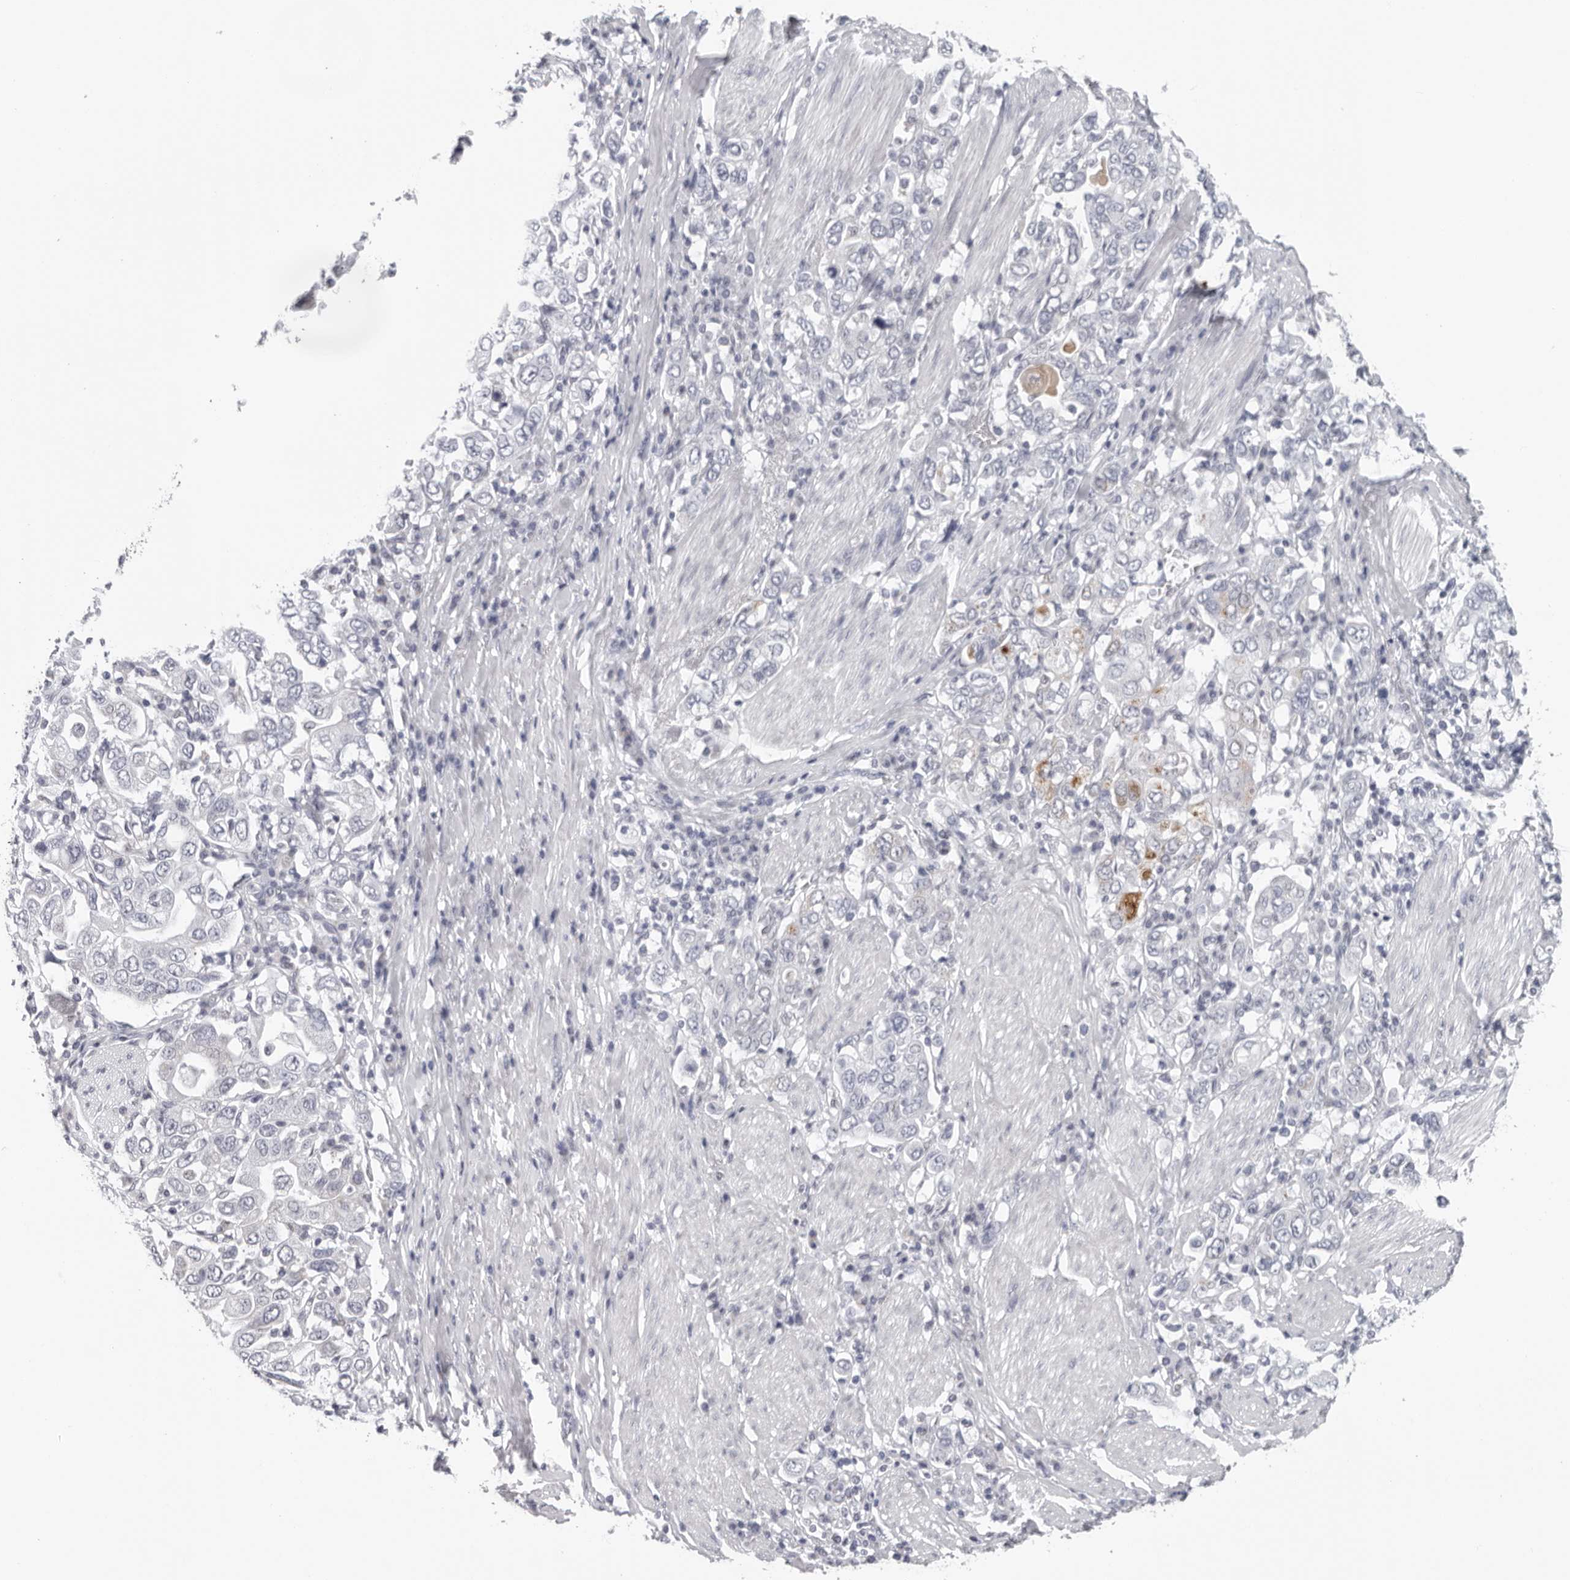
{"staining": {"intensity": "negative", "quantity": "none", "location": "none"}, "tissue": "stomach cancer", "cell_type": "Tumor cells", "image_type": "cancer", "snomed": [{"axis": "morphology", "description": "Adenocarcinoma, NOS"}, {"axis": "topography", "description": "Stomach, upper"}], "caption": "Tumor cells show no significant protein expression in stomach cancer (adenocarcinoma).", "gene": "CPT2", "patient": {"sex": "male", "age": 62}}